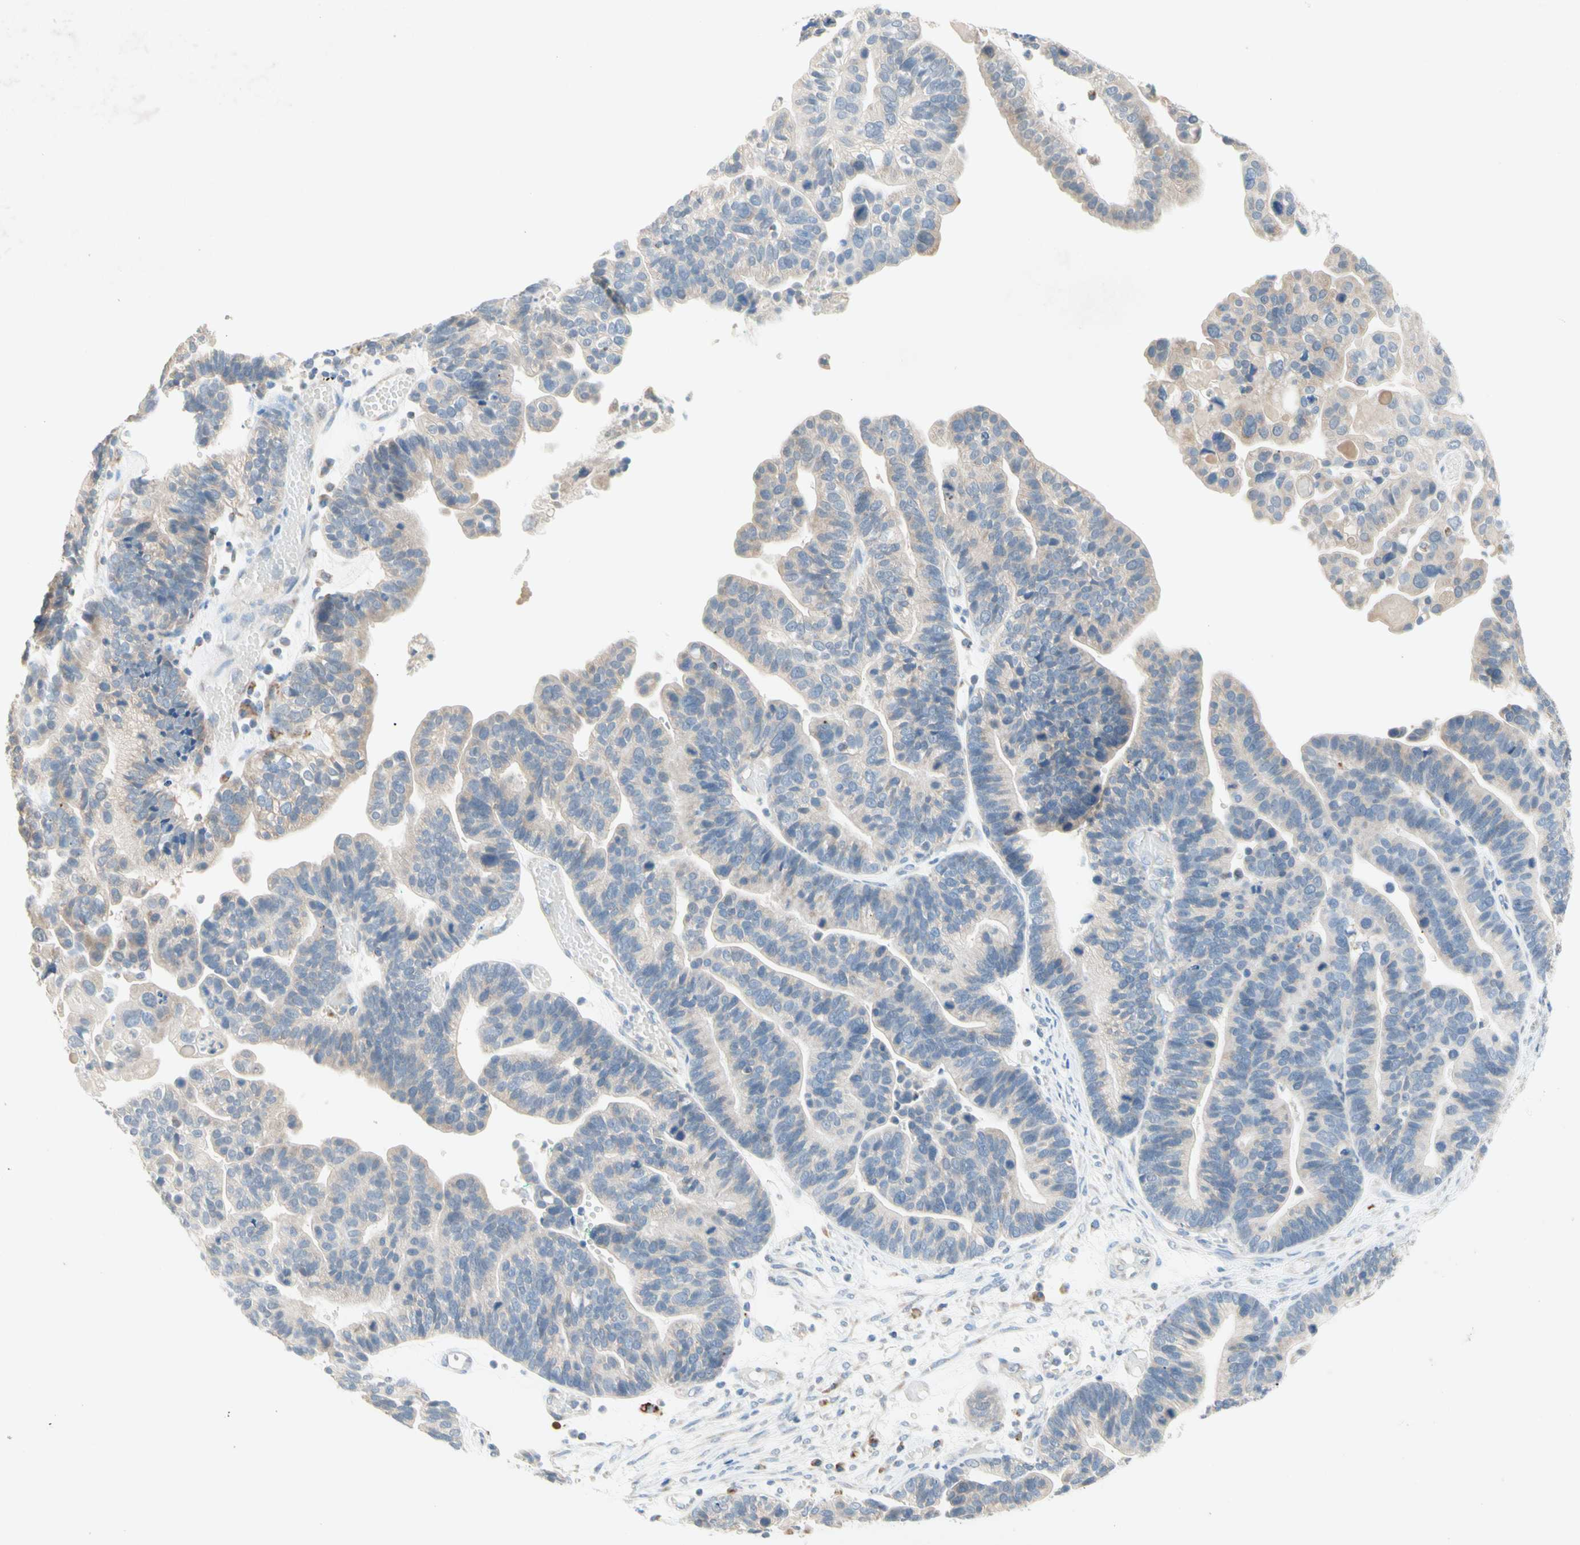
{"staining": {"intensity": "weak", "quantity": "25%-75%", "location": "cytoplasmic/membranous"}, "tissue": "ovarian cancer", "cell_type": "Tumor cells", "image_type": "cancer", "snomed": [{"axis": "morphology", "description": "Cystadenocarcinoma, serous, NOS"}, {"axis": "topography", "description": "Ovary"}], "caption": "Immunohistochemical staining of ovarian serous cystadenocarcinoma exhibits low levels of weak cytoplasmic/membranous protein expression in about 25%-75% of tumor cells.", "gene": "MFF", "patient": {"sex": "female", "age": 56}}